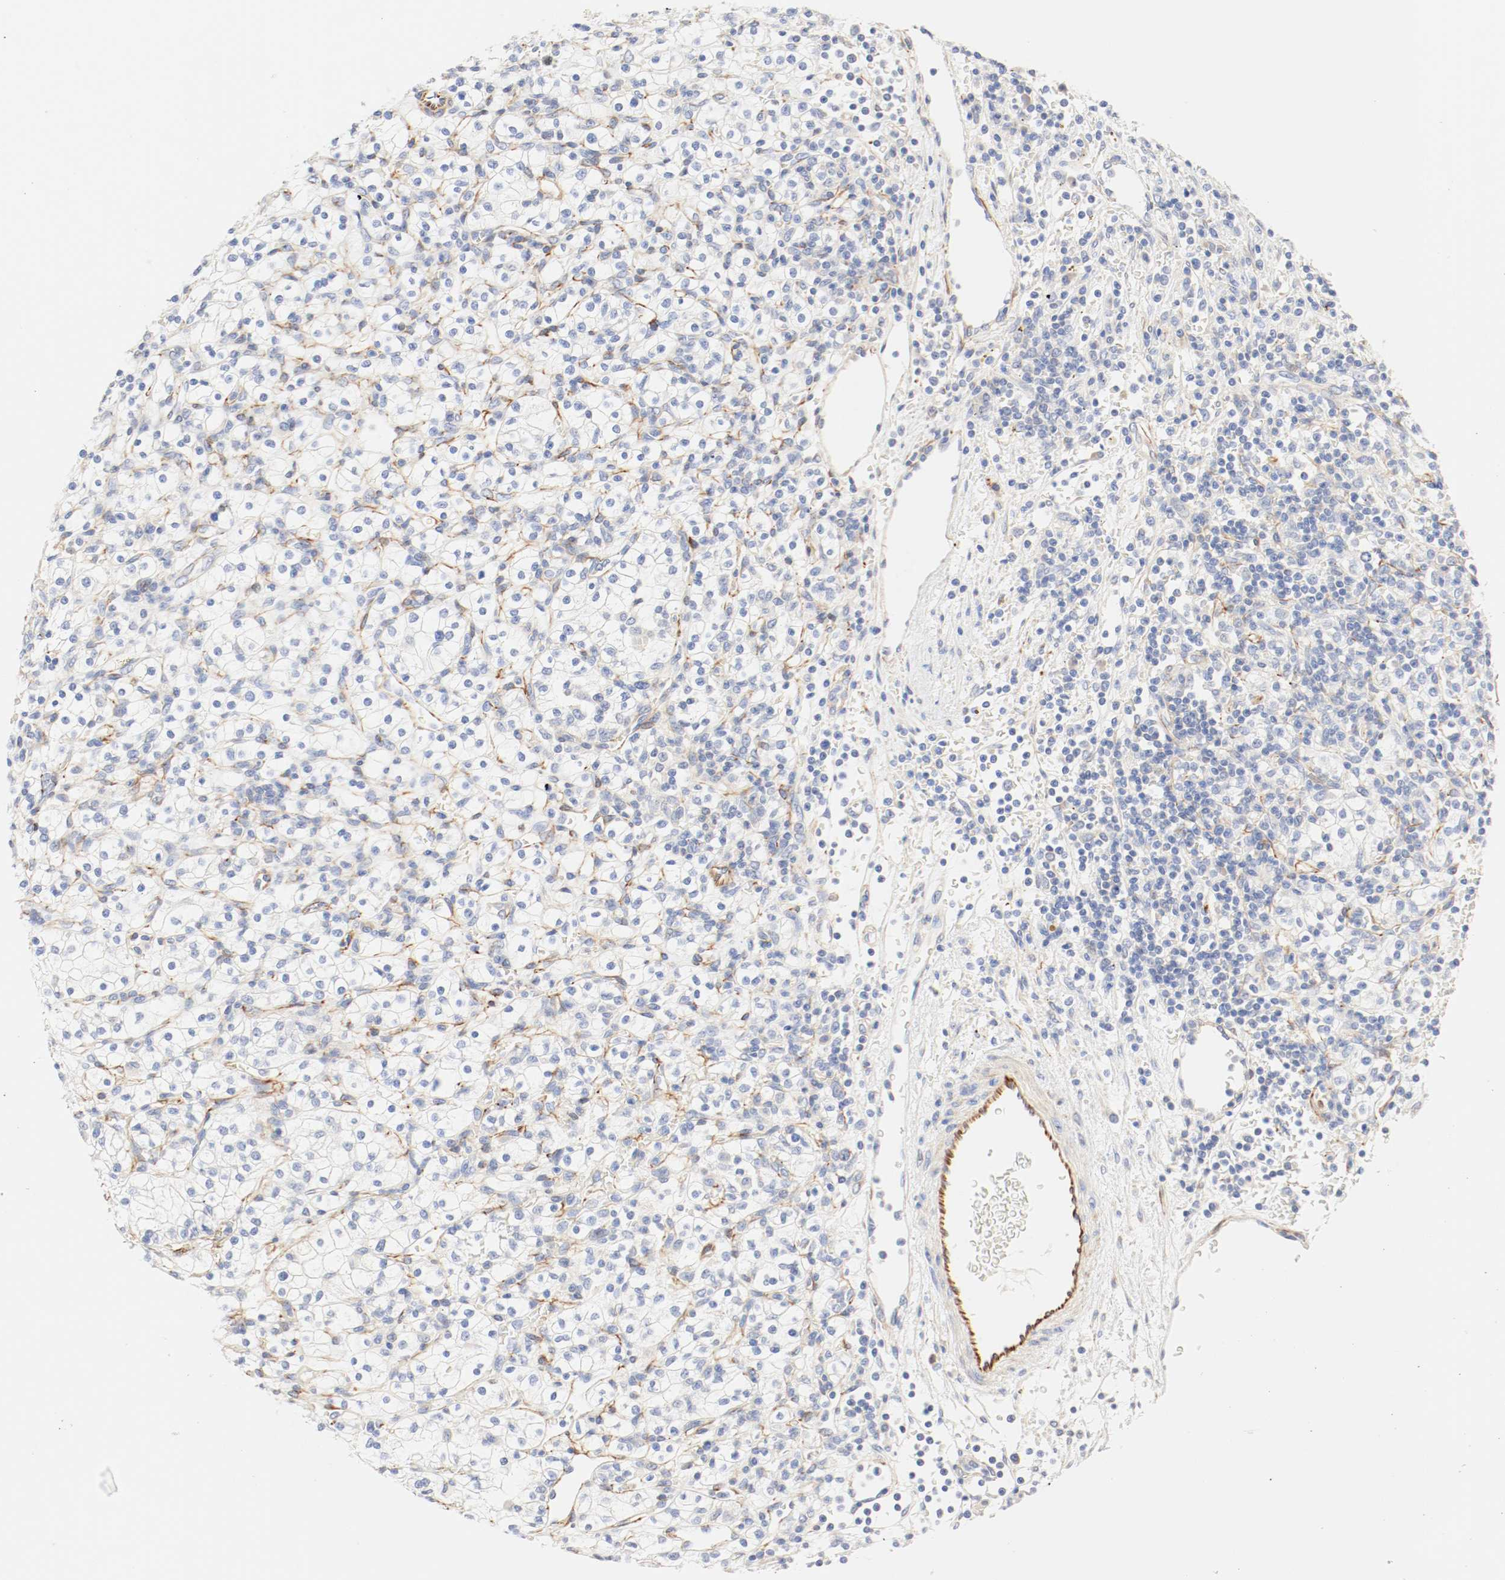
{"staining": {"intensity": "negative", "quantity": "none", "location": "none"}, "tissue": "renal cancer", "cell_type": "Tumor cells", "image_type": "cancer", "snomed": [{"axis": "morphology", "description": "Normal tissue, NOS"}, {"axis": "morphology", "description": "Adenocarcinoma, NOS"}, {"axis": "topography", "description": "Kidney"}], "caption": "Immunohistochemical staining of human renal cancer shows no significant positivity in tumor cells.", "gene": "GIT1", "patient": {"sex": "female", "age": 55}}